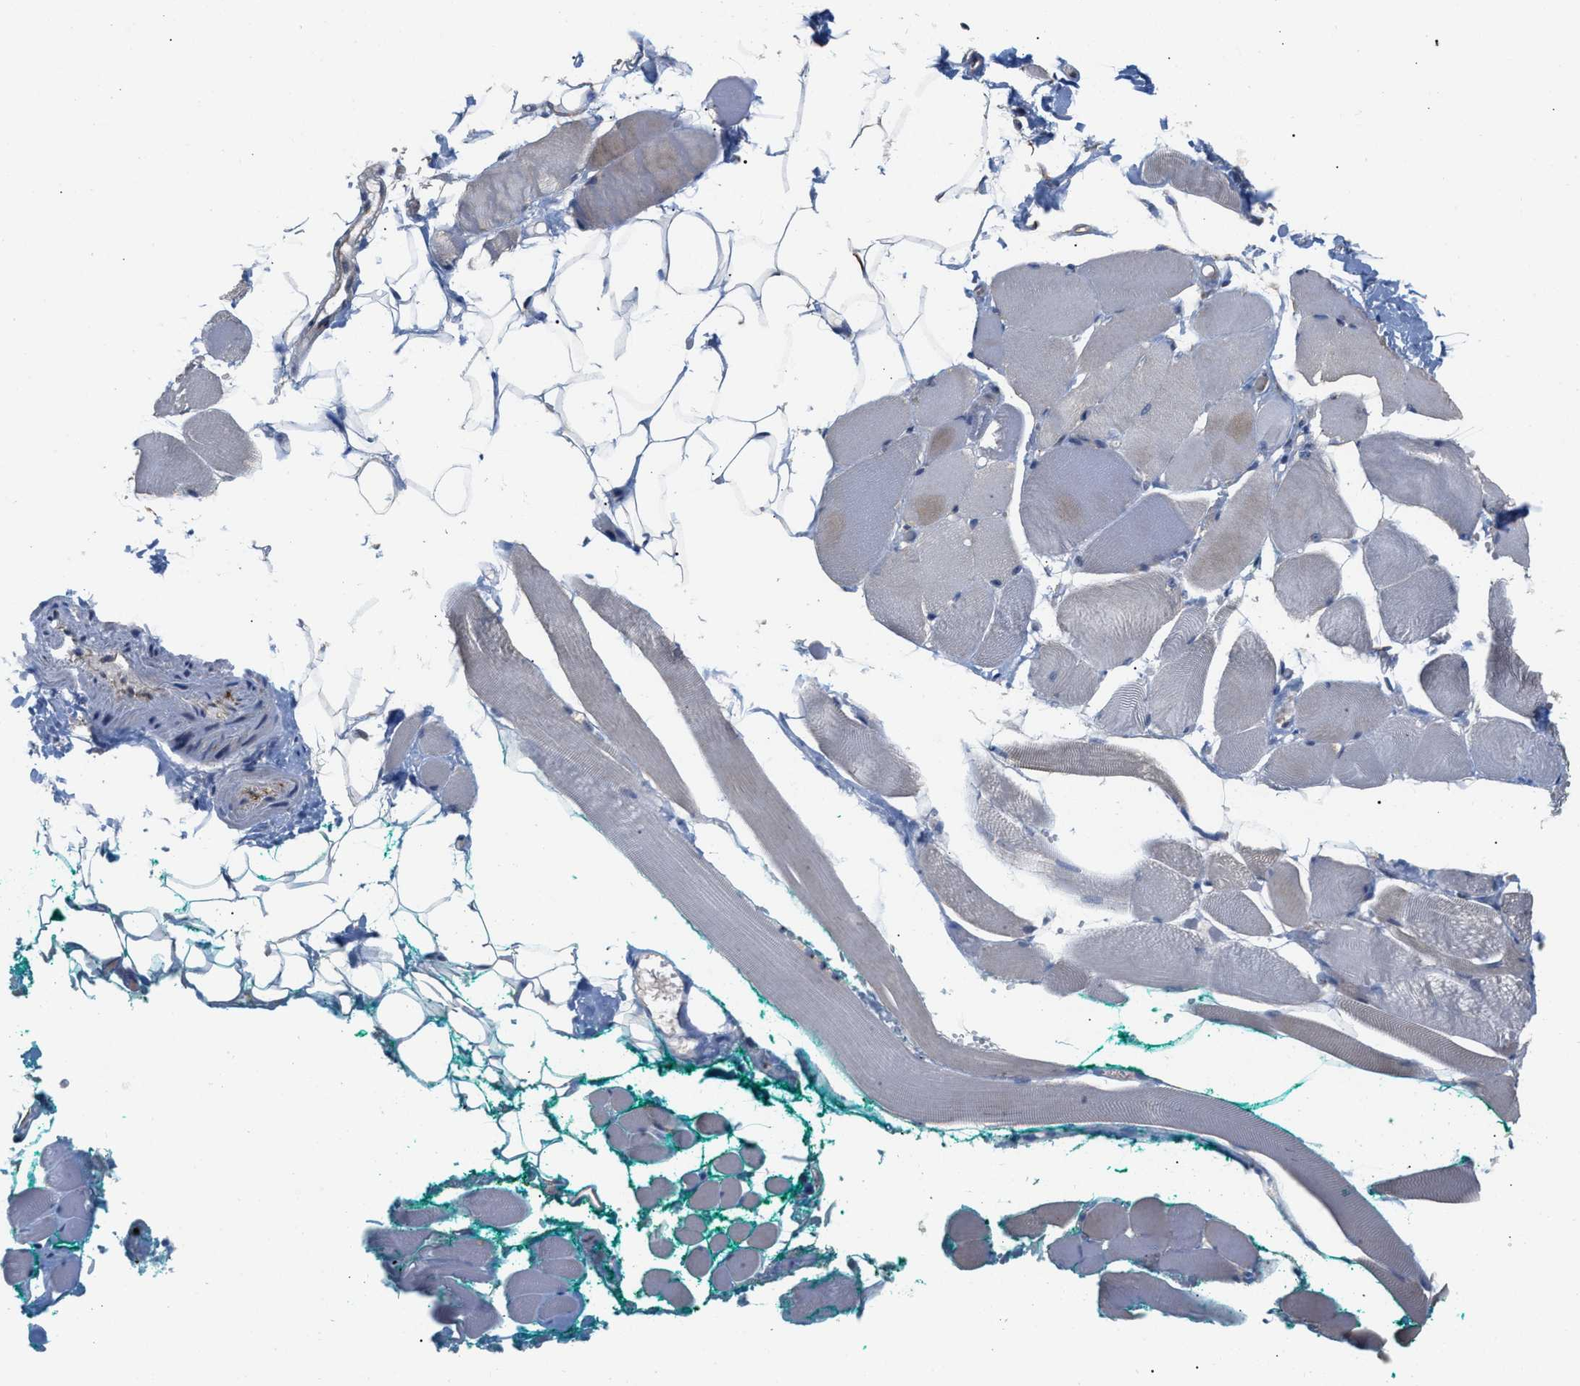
{"staining": {"intensity": "weak", "quantity": "<25%", "location": "cytoplasmic/membranous"}, "tissue": "skeletal muscle", "cell_type": "Myocytes", "image_type": "normal", "snomed": [{"axis": "morphology", "description": "Normal tissue, NOS"}, {"axis": "topography", "description": "Skeletal muscle"}, {"axis": "topography", "description": "Peripheral nerve tissue"}], "caption": "Human skeletal muscle stained for a protein using immunohistochemistry (IHC) demonstrates no expression in myocytes.", "gene": "GLOD4", "patient": {"sex": "female", "age": 84}}